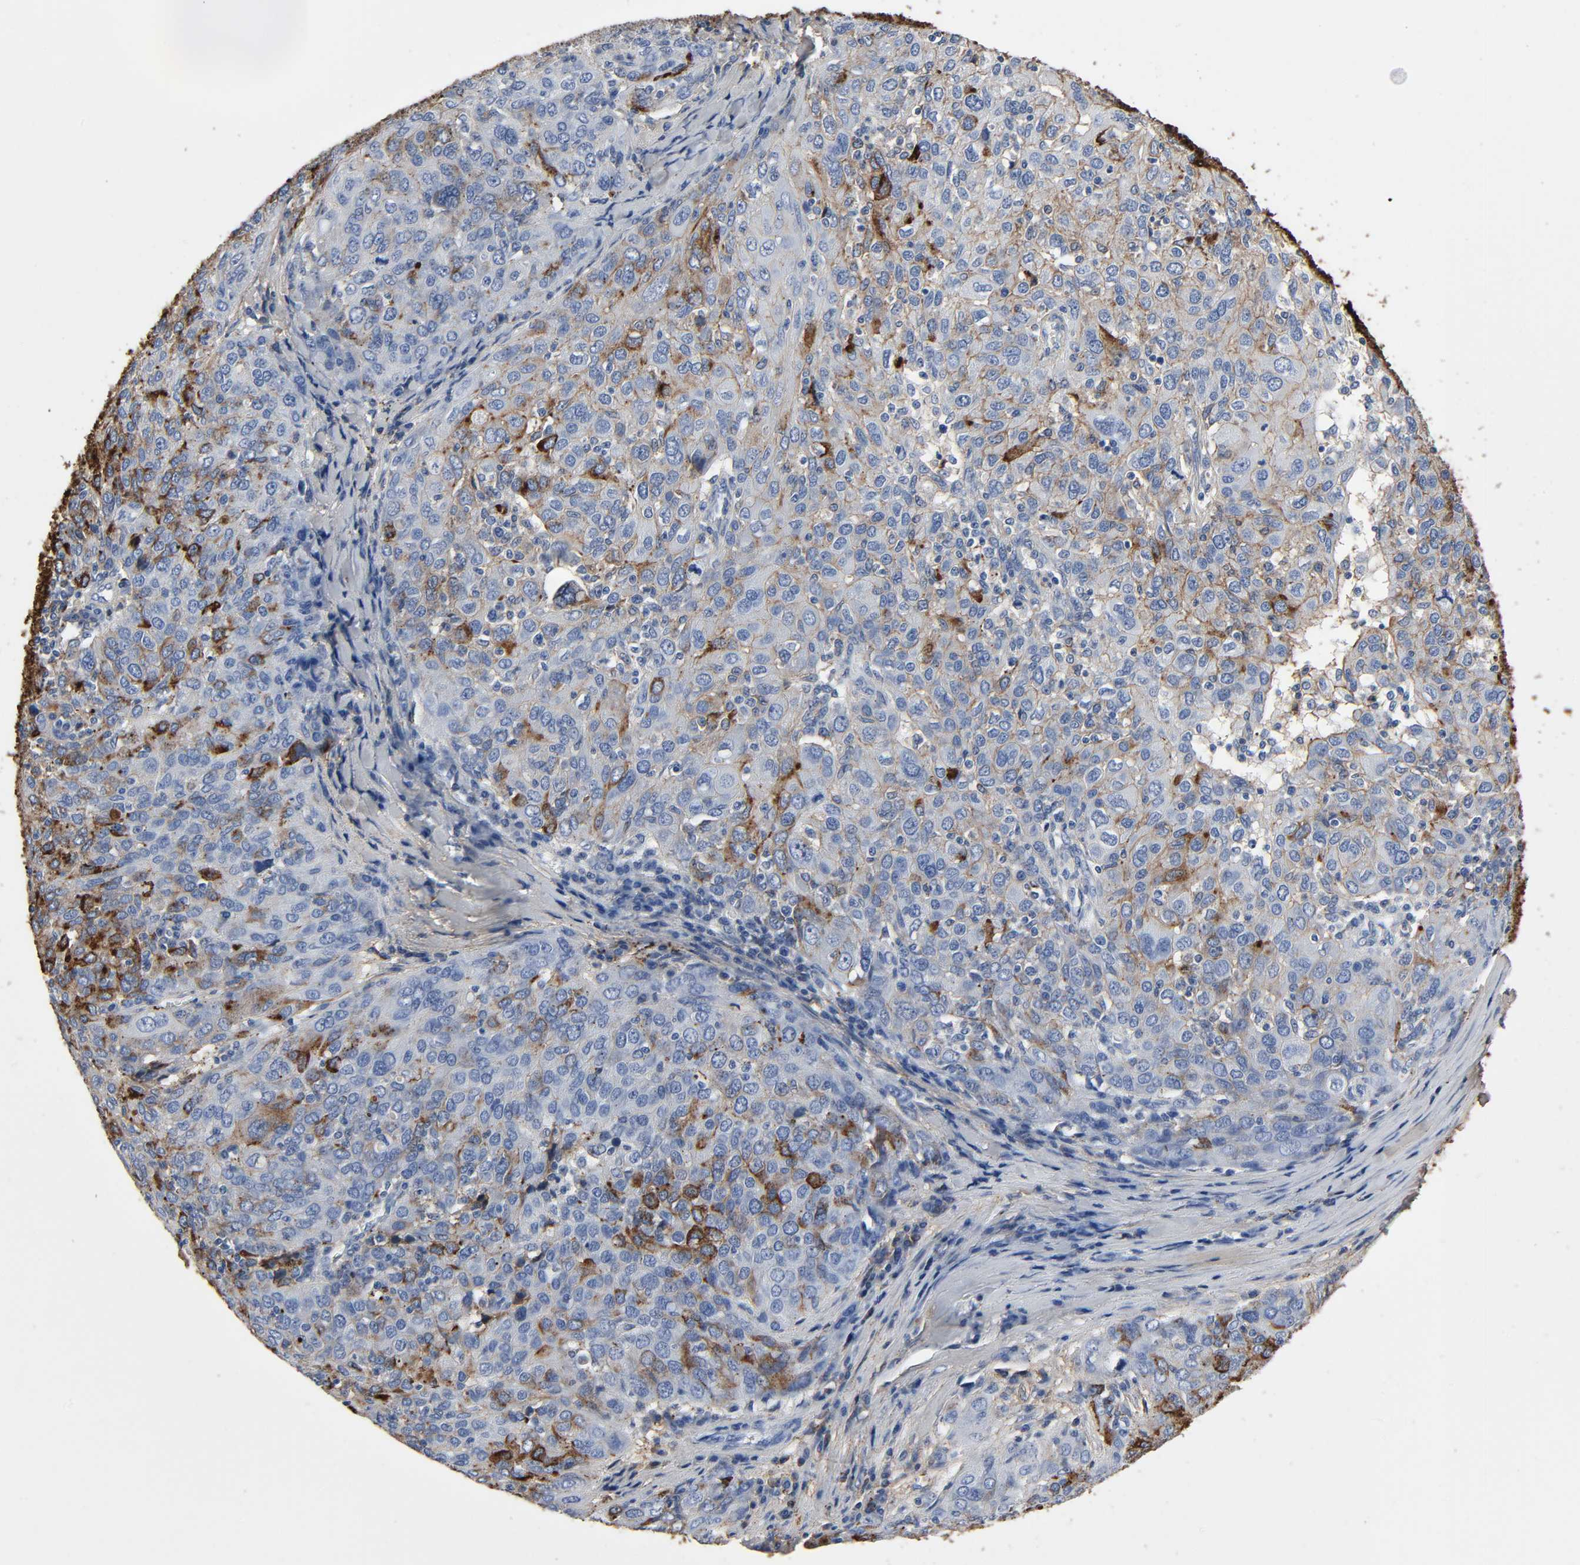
{"staining": {"intensity": "moderate", "quantity": "25%-75%", "location": "cytoplasmic/membranous"}, "tissue": "ovarian cancer", "cell_type": "Tumor cells", "image_type": "cancer", "snomed": [{"axis": "morphology", "description": "Carcinoma, endometroid"}, {"axis": "topography", "description": "Ovary"}], "caption": "Immunohistochemical staining of human ovarian cancer demonstrates medium levels of moderate cytoplasmic/membranous expression in approximately 25%-75% of tumor cells. The staining was performed using DAB (3,3'-diaminobenzidine) to visualize the protein expression in brown, while the nuclei were stained in blue with hematoxylin (Magnification: 20x).", "gene": "C3", "patient": {"sex": "female", "age": 50}}